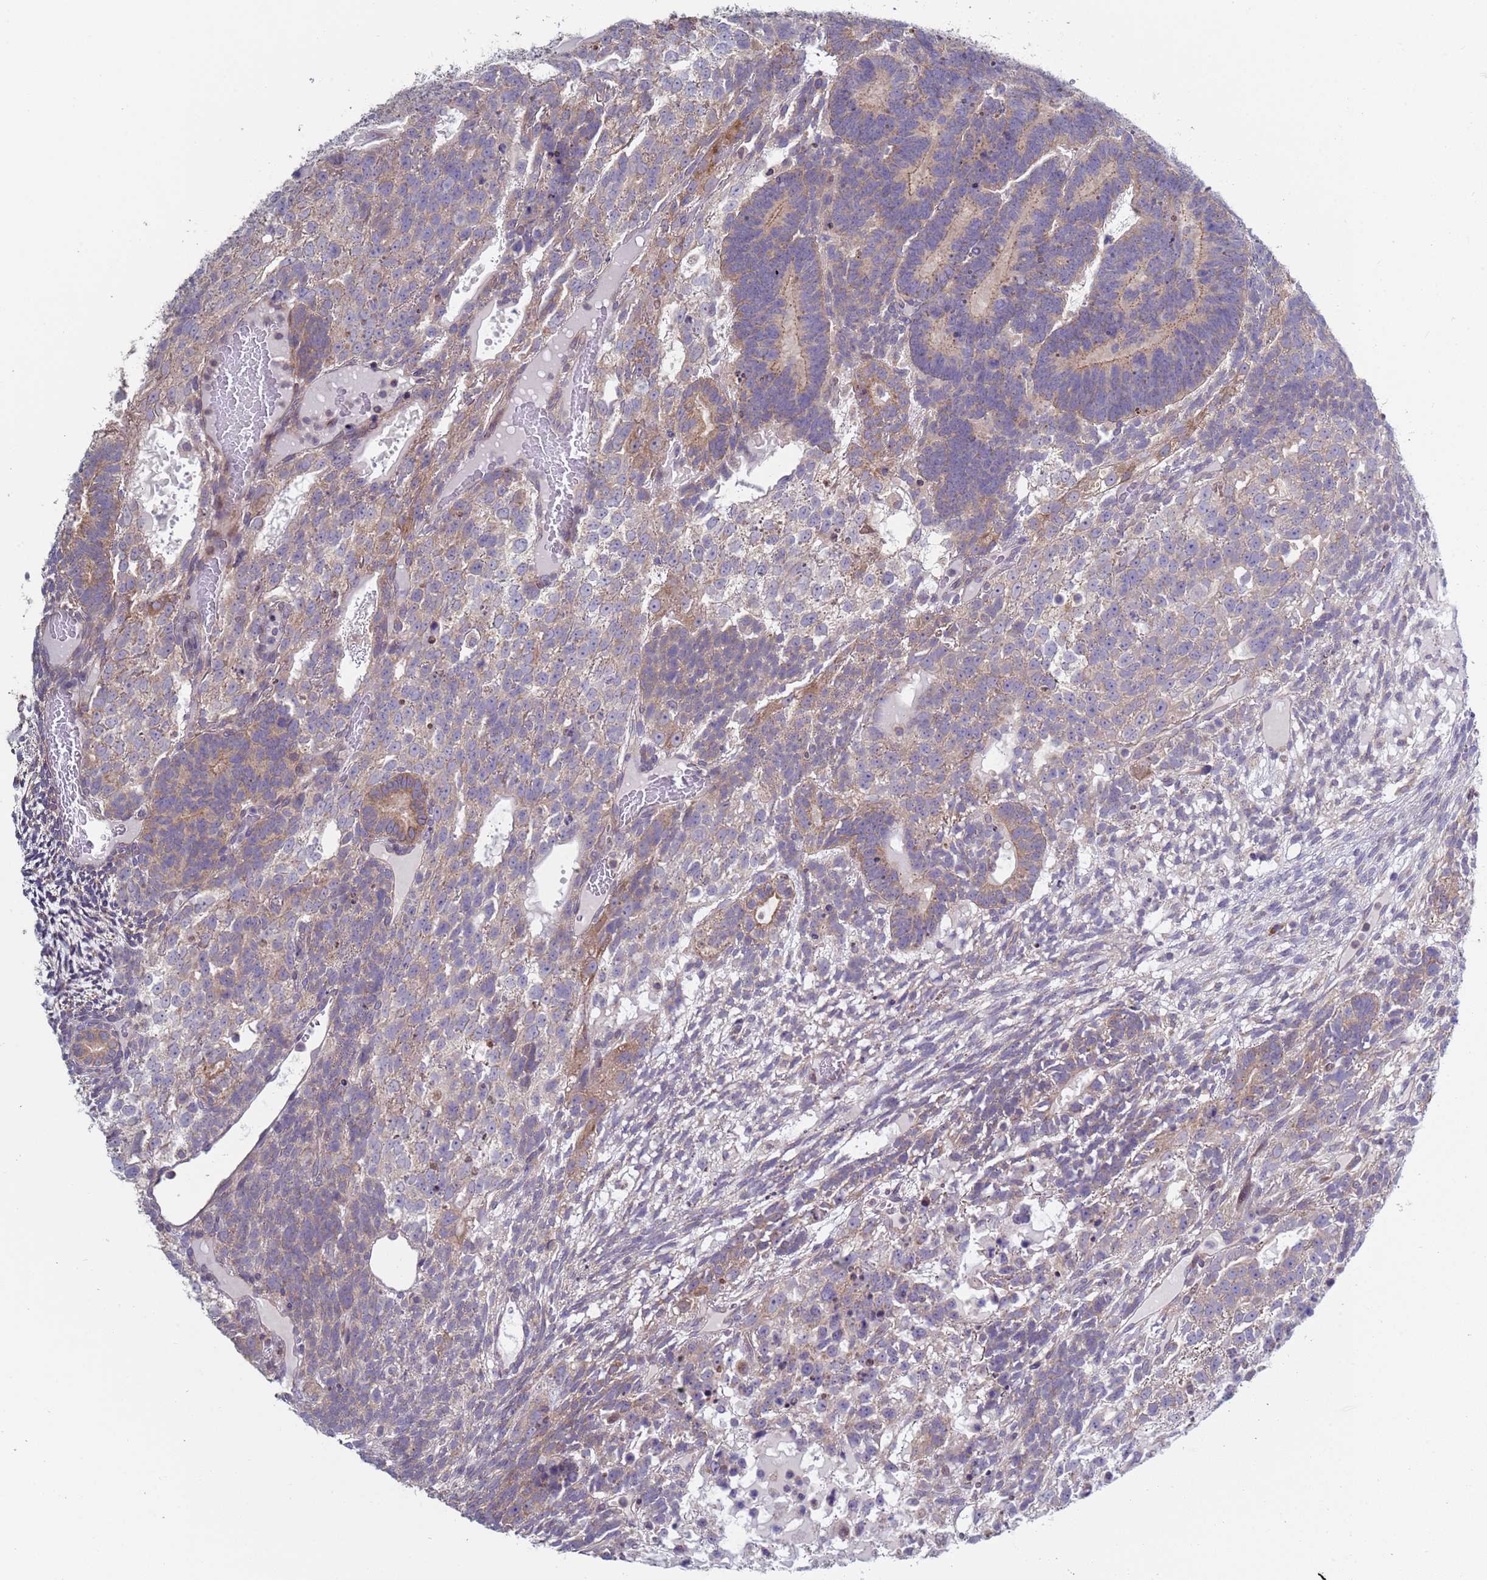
{"staining": {"intensity": "weak", "quantity": "25%-75%", "location": "cytoplasmic/membranous"}, "tissue": "testis cancer", "cell_type": "Tumor cells", "image_type": "cancer", "snomed": [{"axis": "morphology", "description": "Carcinoma, Embryonal, NOS"}, {"axis": "topography", "description": "Testis"}], "caption": "The micrograph displays staining of testis embryonal carcinoma, revealing weak cytoplasmic/membranous protein positivity (brown color) within tumor cells.", "gene": "DIP2B", "patient": {"sex": "male", "age": 23}}